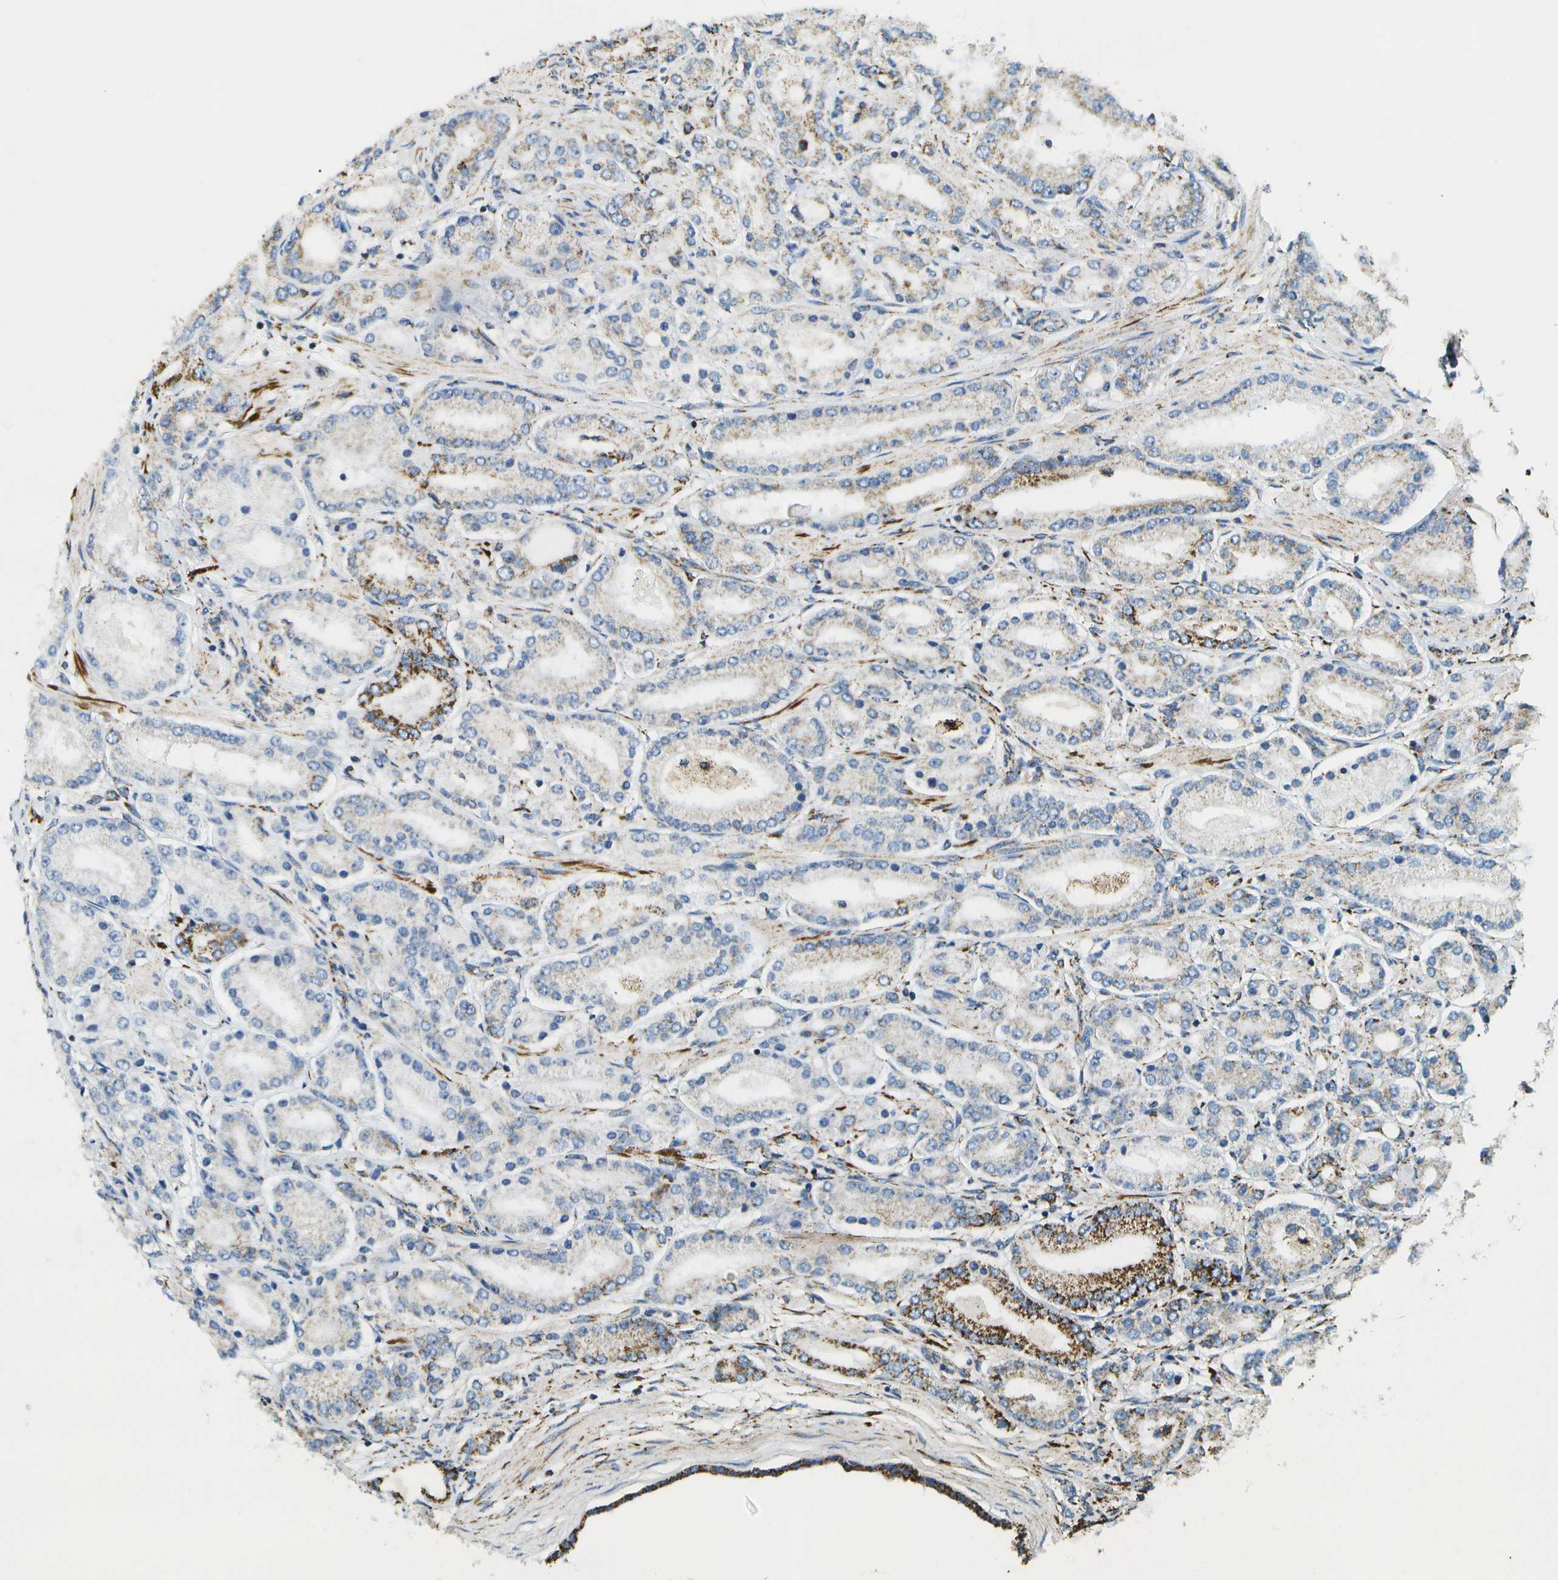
{"staining": {"intensity": "moderate", "quantity": "<25%", "location": "cytoplasmic/membranous"}, "tissue": "prostate cancer", "cell_type": "Tumor cells", "image_type": "cancer", "snomed": [{"axis": "morphology", "description": "Adenocarcinoma, Low grade"}, {"axis": "topography", "description": "Prostate"}], "caption": "Immunohistochemistry (IHC) staining of prostate cancer (adenocarcinoma (low-grade)), which demonstrates low levels of moderate cytoplasmic/membranous expression in approximately <25% of tumor cells indicating moderate cytoplasmic/membranous protein expression. The staining was performed using DAB (brown) for protein detection and nuclei were counterstained in hematoxylin (blue).", "gene": "HLCS", "patient": {"sex": "male", "age": 63}}